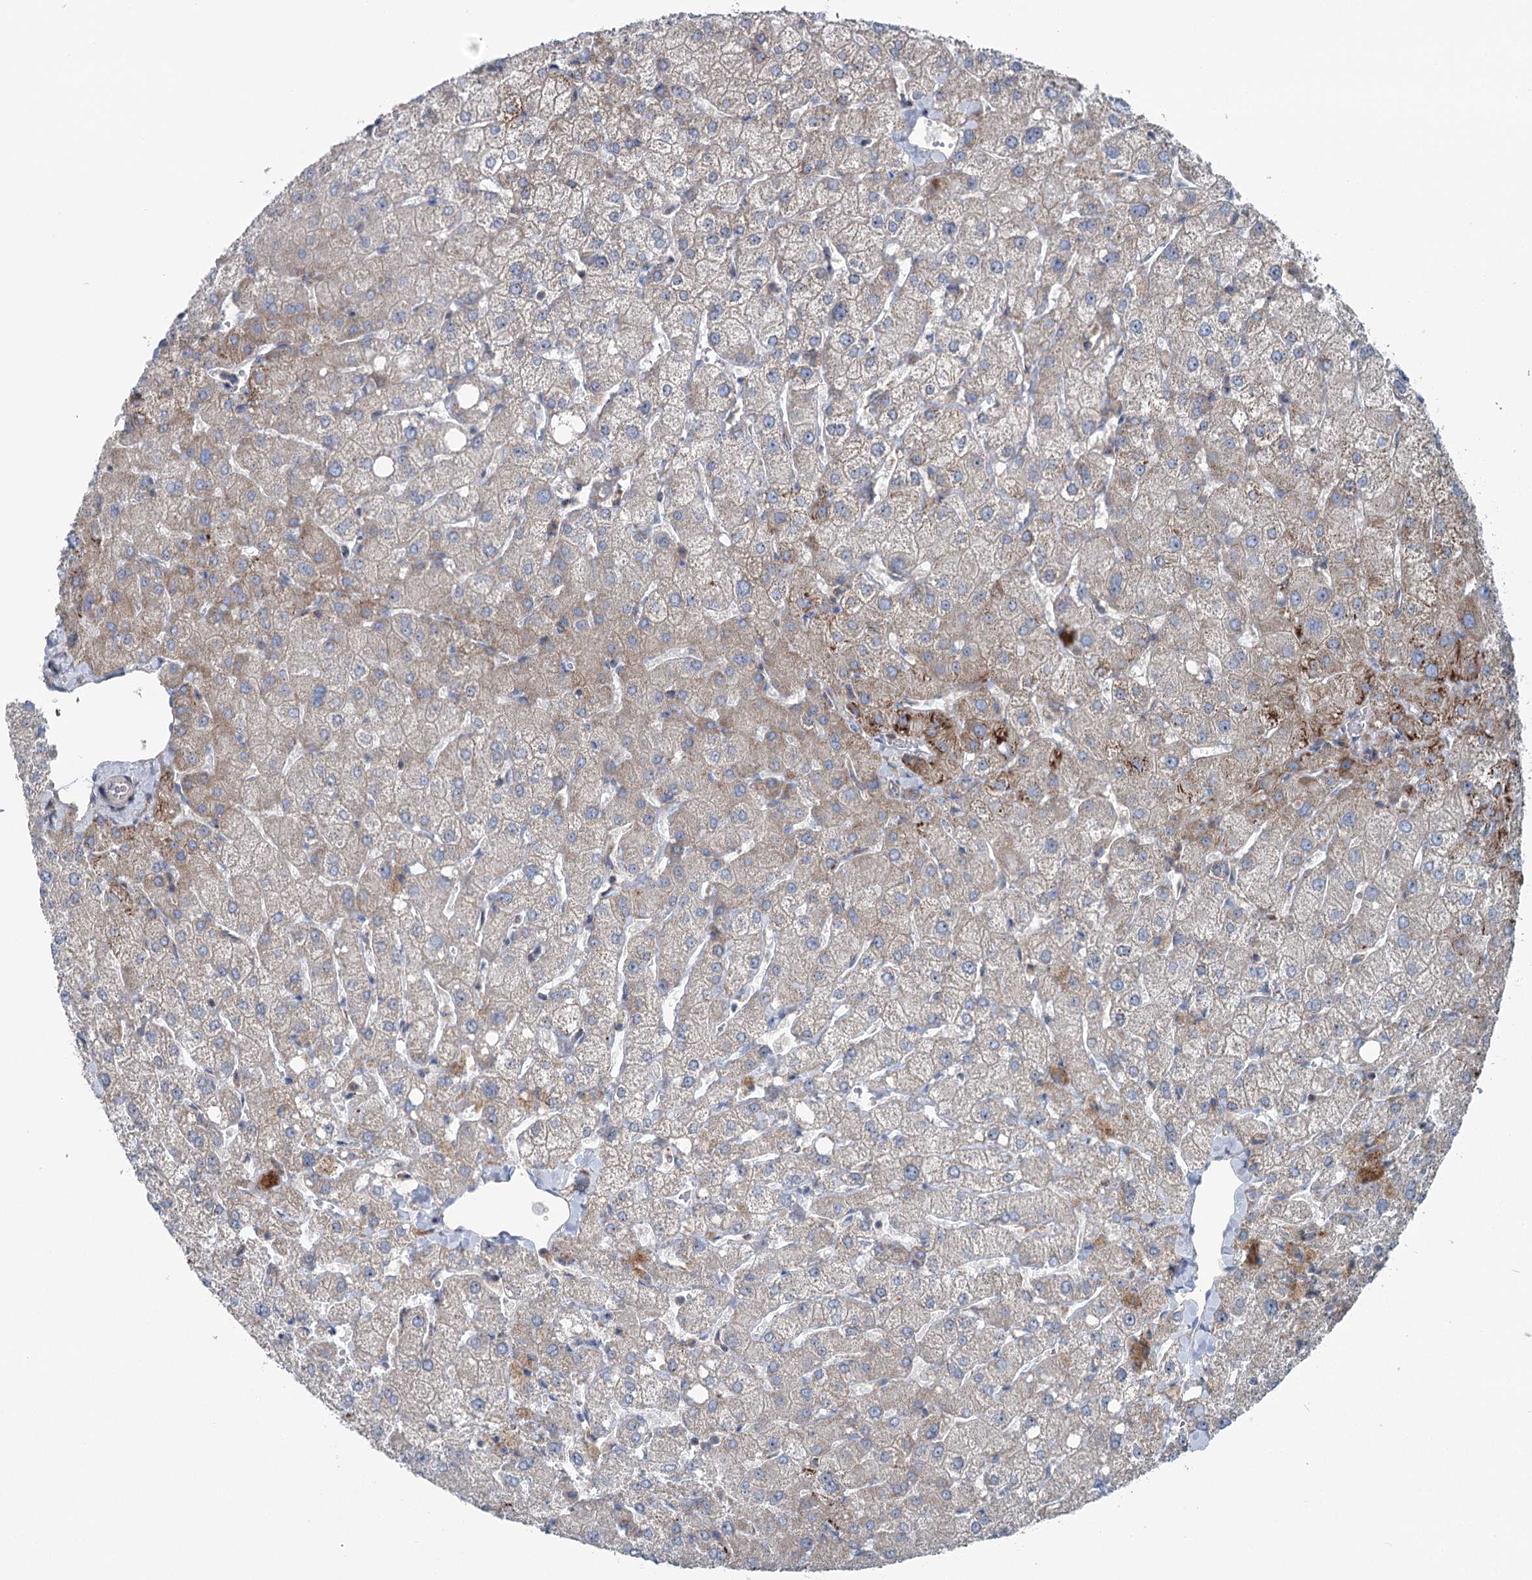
{"staining": {"intensity": "negative", "quantity": "none", "location": "none"}, "tissue": "liver", "cell_type": "Cholangiocytes", "image_type": "normal", "snomed": [{"axis": "morphology", "description": "Normal tissue, NOS"}, {"axis": "topography", "description": "Liver"}], "caption": "High magnification brightfield microscopy of normal liver stained with DAB (brown) and counterstained with hematoxylin (blue): cholangiocytes show no significant expression.", "gene": "MARK2", "patient": {"sex": "female", "age": 54}}